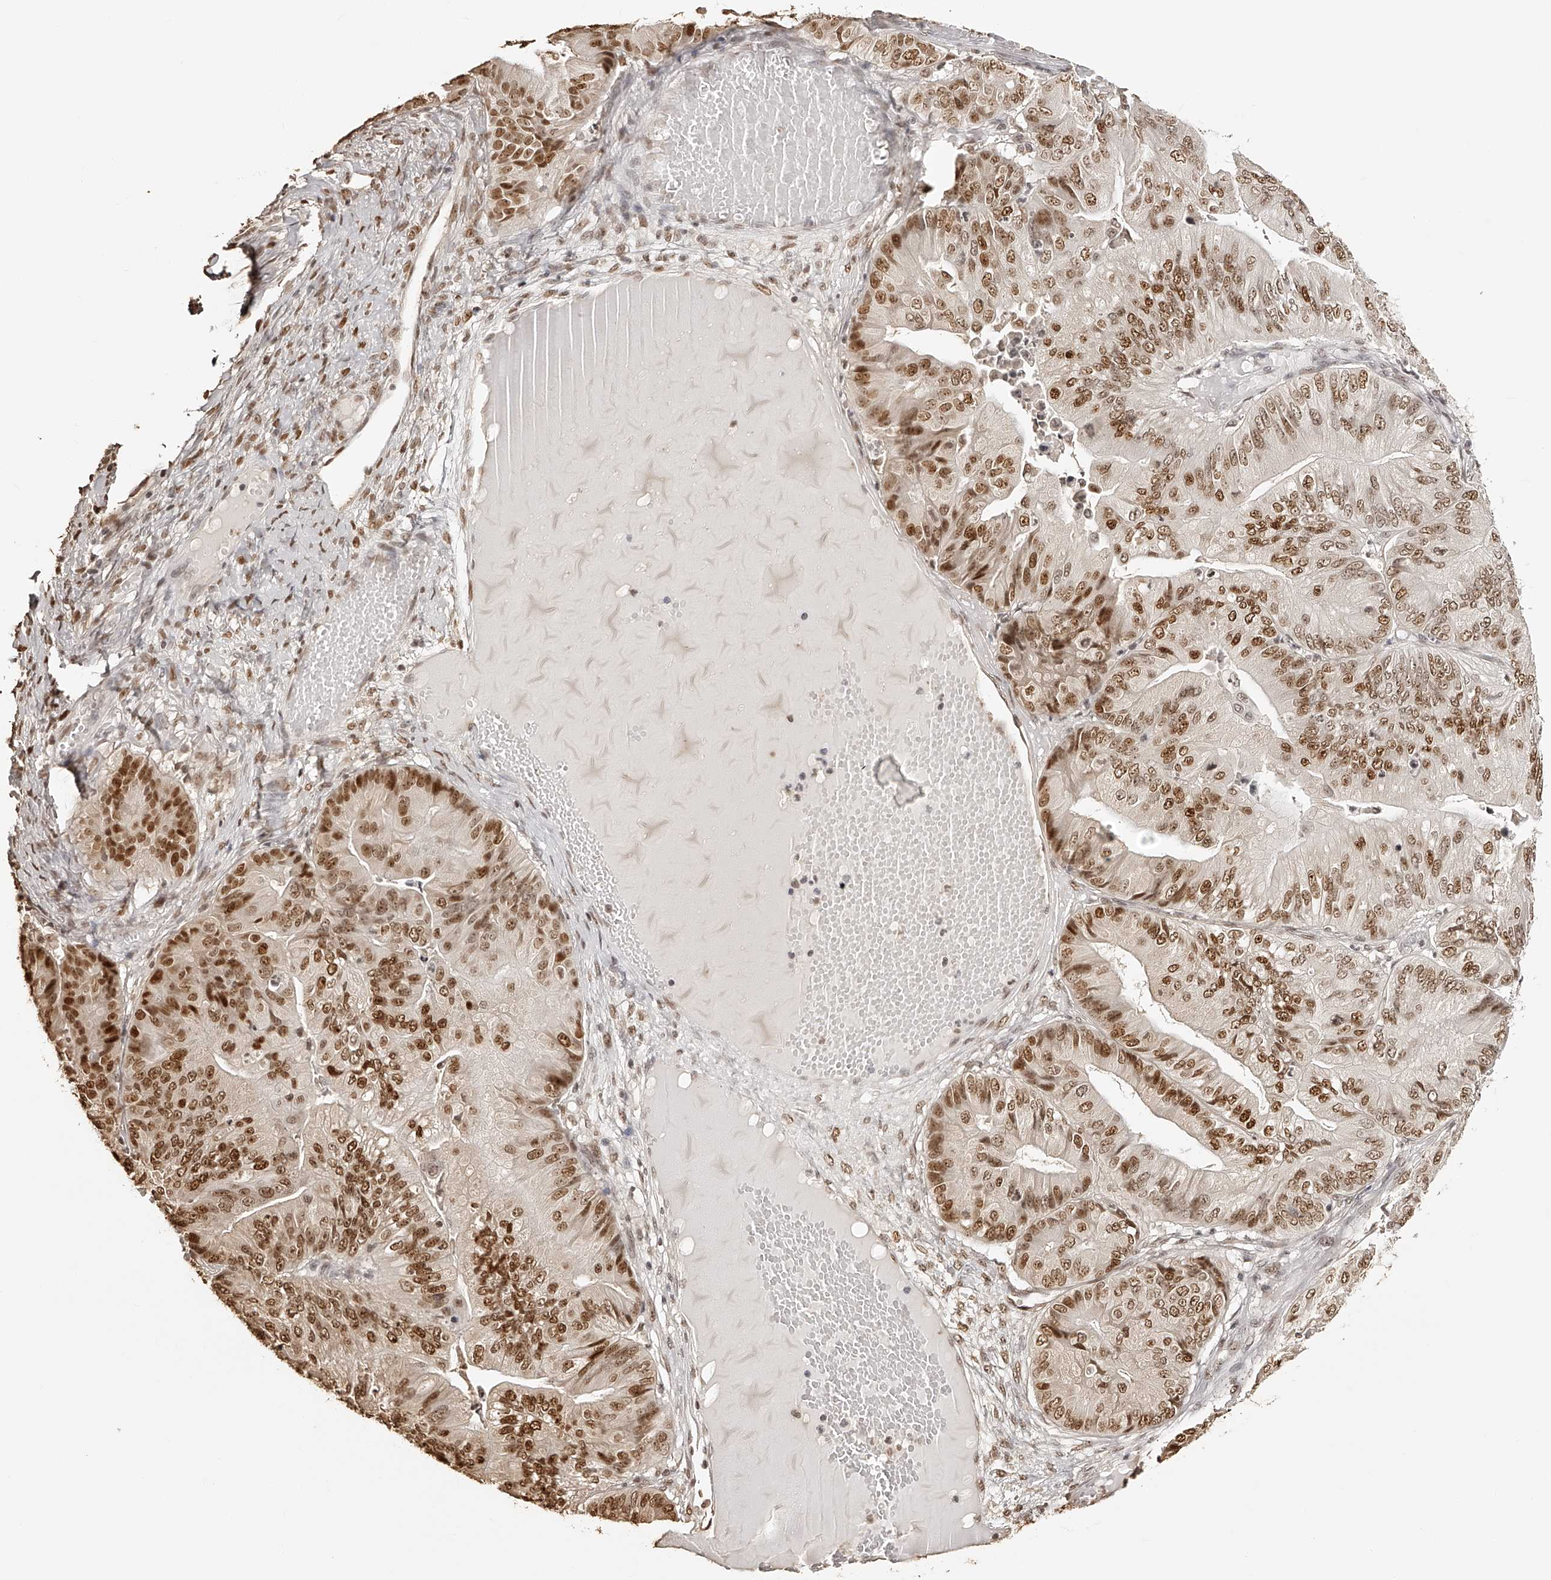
{"staining": {"intensity": "strong", "quantity": ">75%", "location": "nuclear"}, "tissue": "ovarian cancer", "cell_type": "Tumor cells", "image_type": "cancer", "snomed": [{"axis": "morphology", "description": "Cystadenocarcinoma, mucinous, NOS"}, {"axis": "topography", "description": "Ovary"}], "caption": "This image exhibits IHC staining of human ovarian cancer (mucinous cystadenocarcinoma), with high strong nuclear positivity in about >75% of tumor cells.", "gene": "ZNF503", "patient": {"sex": "female", "age": 61}}